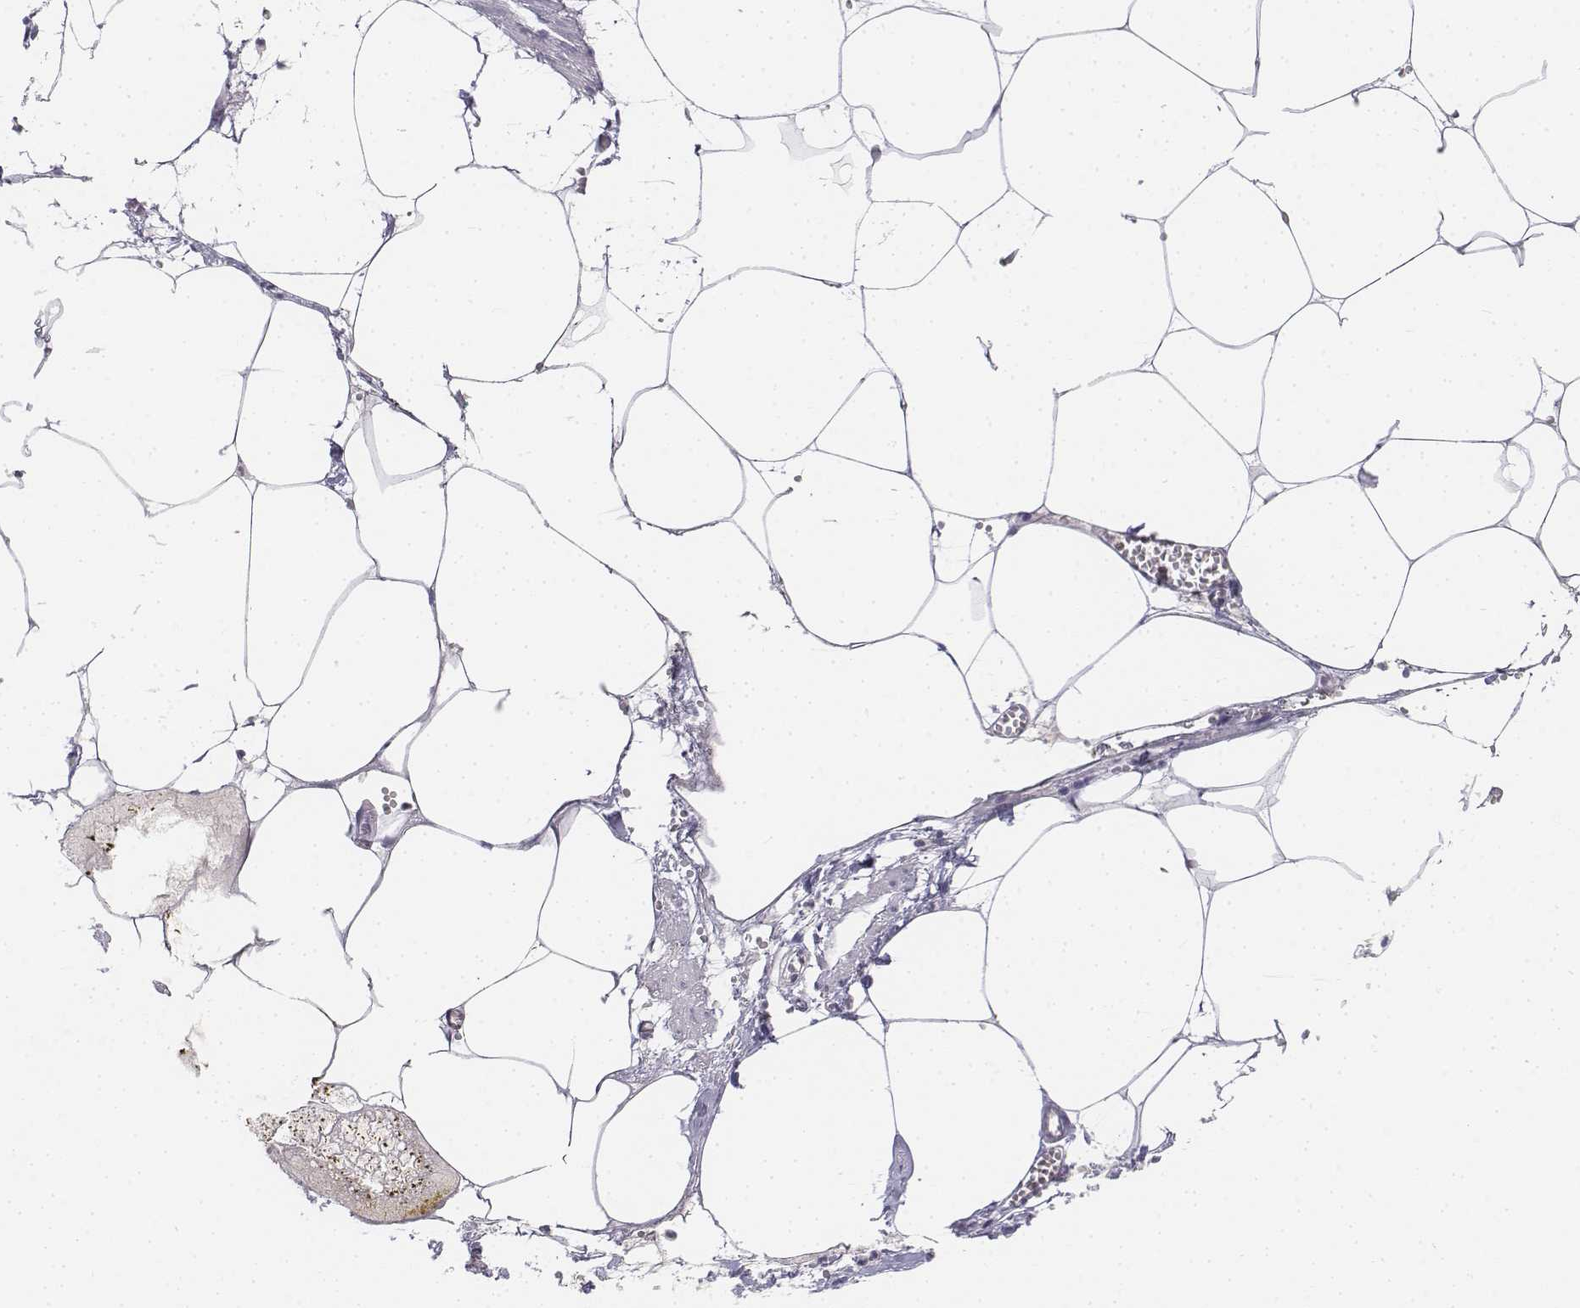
{"staining": {"intensity": "negative", "quantity": "none", "location": "none"}, "tissue": "adipose tissue", "cell_type": "Adipocytes", "image_type": "normal", "snomed": [{"axis": "morphology", "description": "Normal tissue, NOS"}, {"axis": "topography", "description": "Adipose tissue"}, {"axis": "topography", "description": "Pancreas"}, {"axis": "topography", "description": "Peripheral nerve tissue"}], "caption": "Image shows no significant protein staining in adipocytes of normal adipose tissue. (Brightfield microscopy of DAB IHC at high magnification).", "gene": "UCN2", "patient": {"sex": "female", "age": 58}}